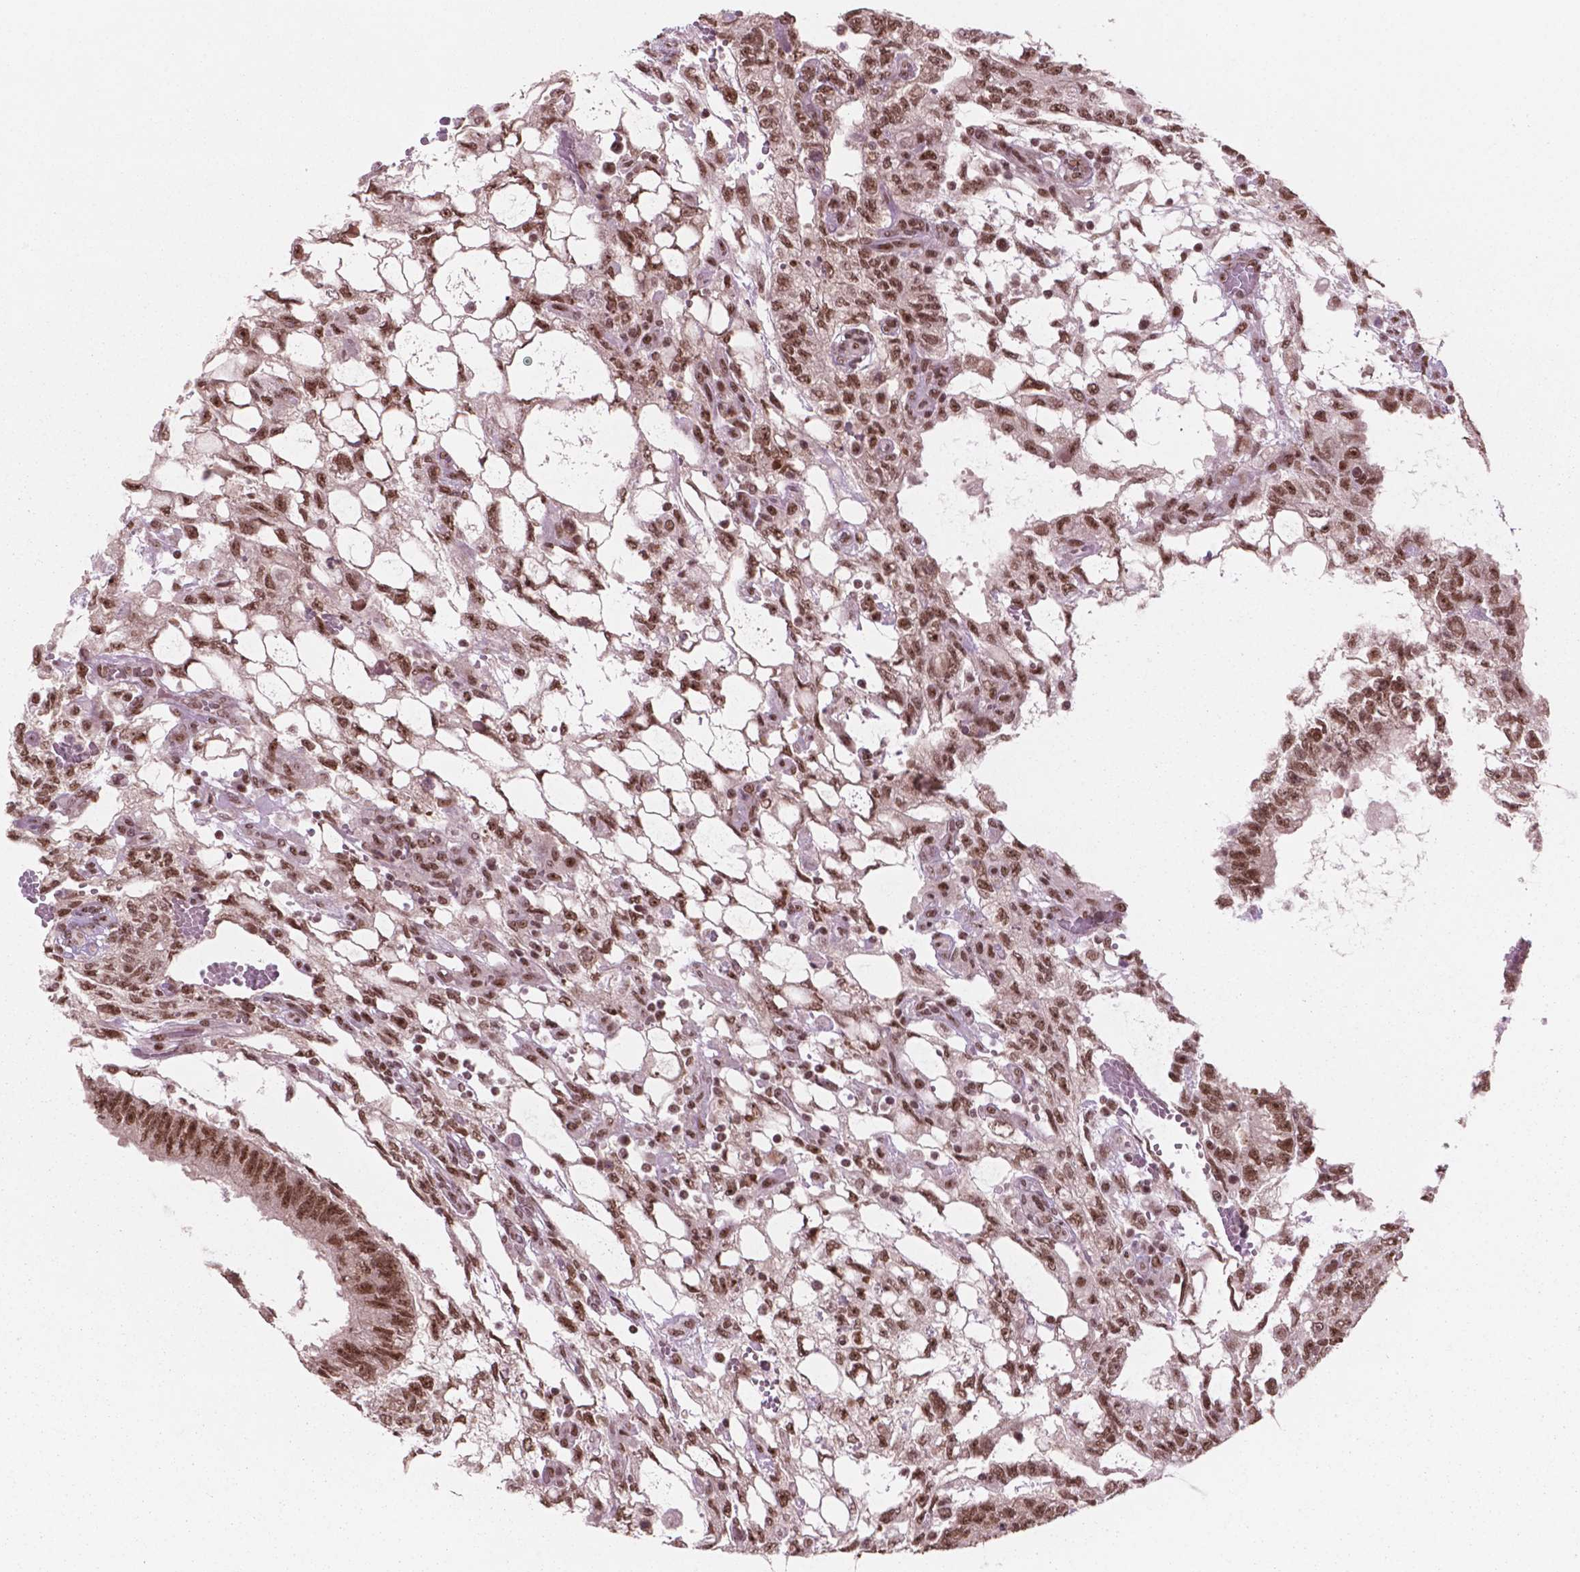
{"staining": {"intensity": "moderate", "quantity": ">75%", "location": "nuclear"}, "tissue": "testis cancer", "cell_type": "Tumor cells", "image_type": "cancer", "snomed": [{"axis": "morphology", "description": "Carcinoma, Embryonal, NOS"}, {"axis": "topography", "description": "Testis"}], "caption": "Immunohistochemical staining of human testis cancer (embryonal carcinoma) shows medium levels of moderate nuclear protein positivity in about >75% of tumor cells.", "gene": "POLR2E", "patient": {"sex": "male", "age": 32}}